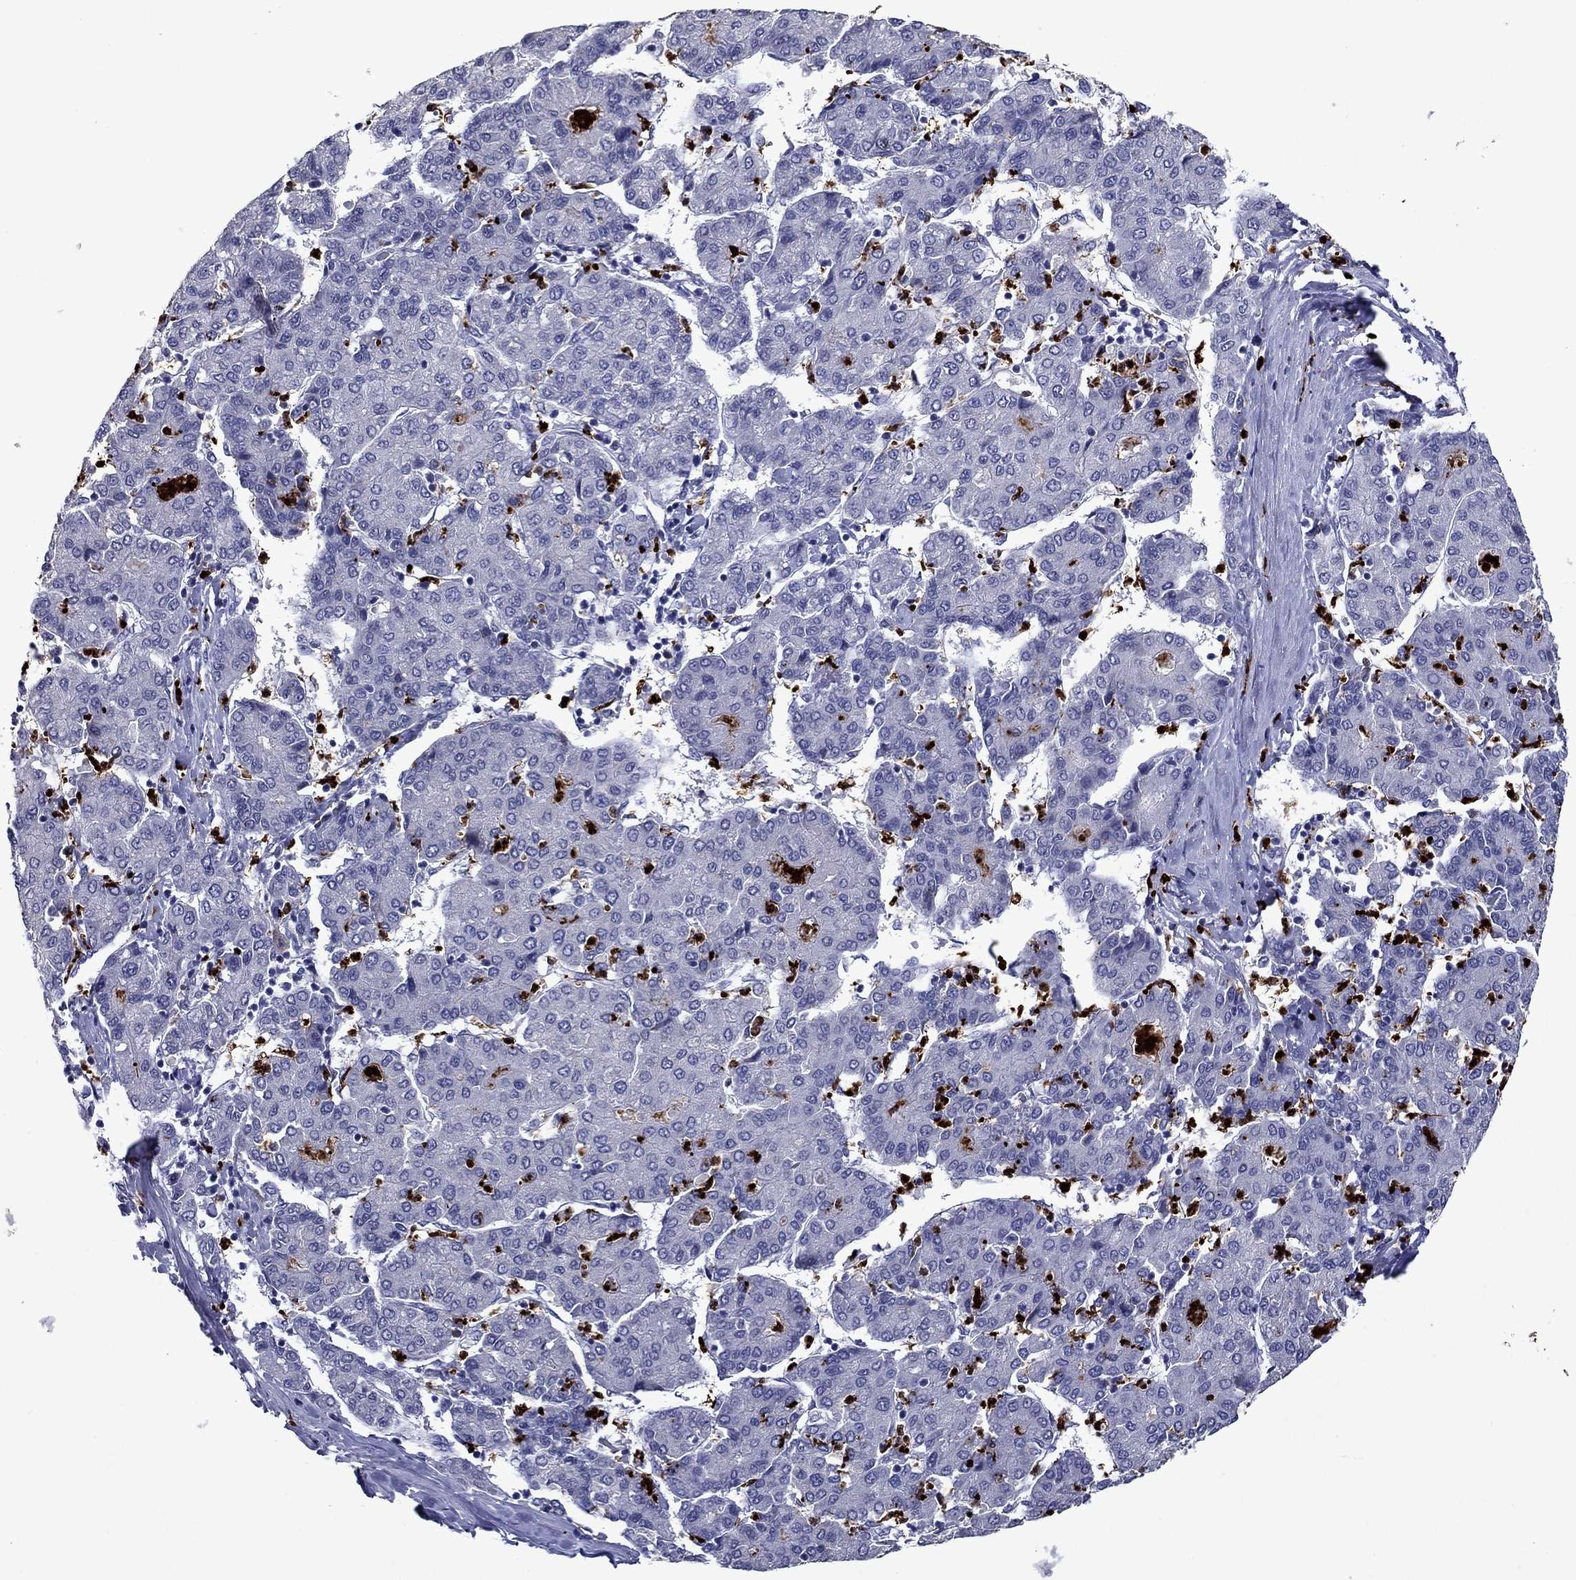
{"staining": {"intensity": "negative", "quantity": "none", "location": "none"}, "tissue": "liver cancer", "cell_type": "Tumor cells", "image_type": "cancer", "snomed": [{"axis": "morphology", "description": "Carcinoma, Hepatocellular, NOS"}, {"axis": "topography", "description": "Liver"}], "caption": "Human liver cancer (hepatocellular carcinoma) stained for a protein using immunohistochemistry (IHC) exhibits no positivity in tumor cells.", "gene": "IRF5", "patient": {"sex": "male", "age": 65}}